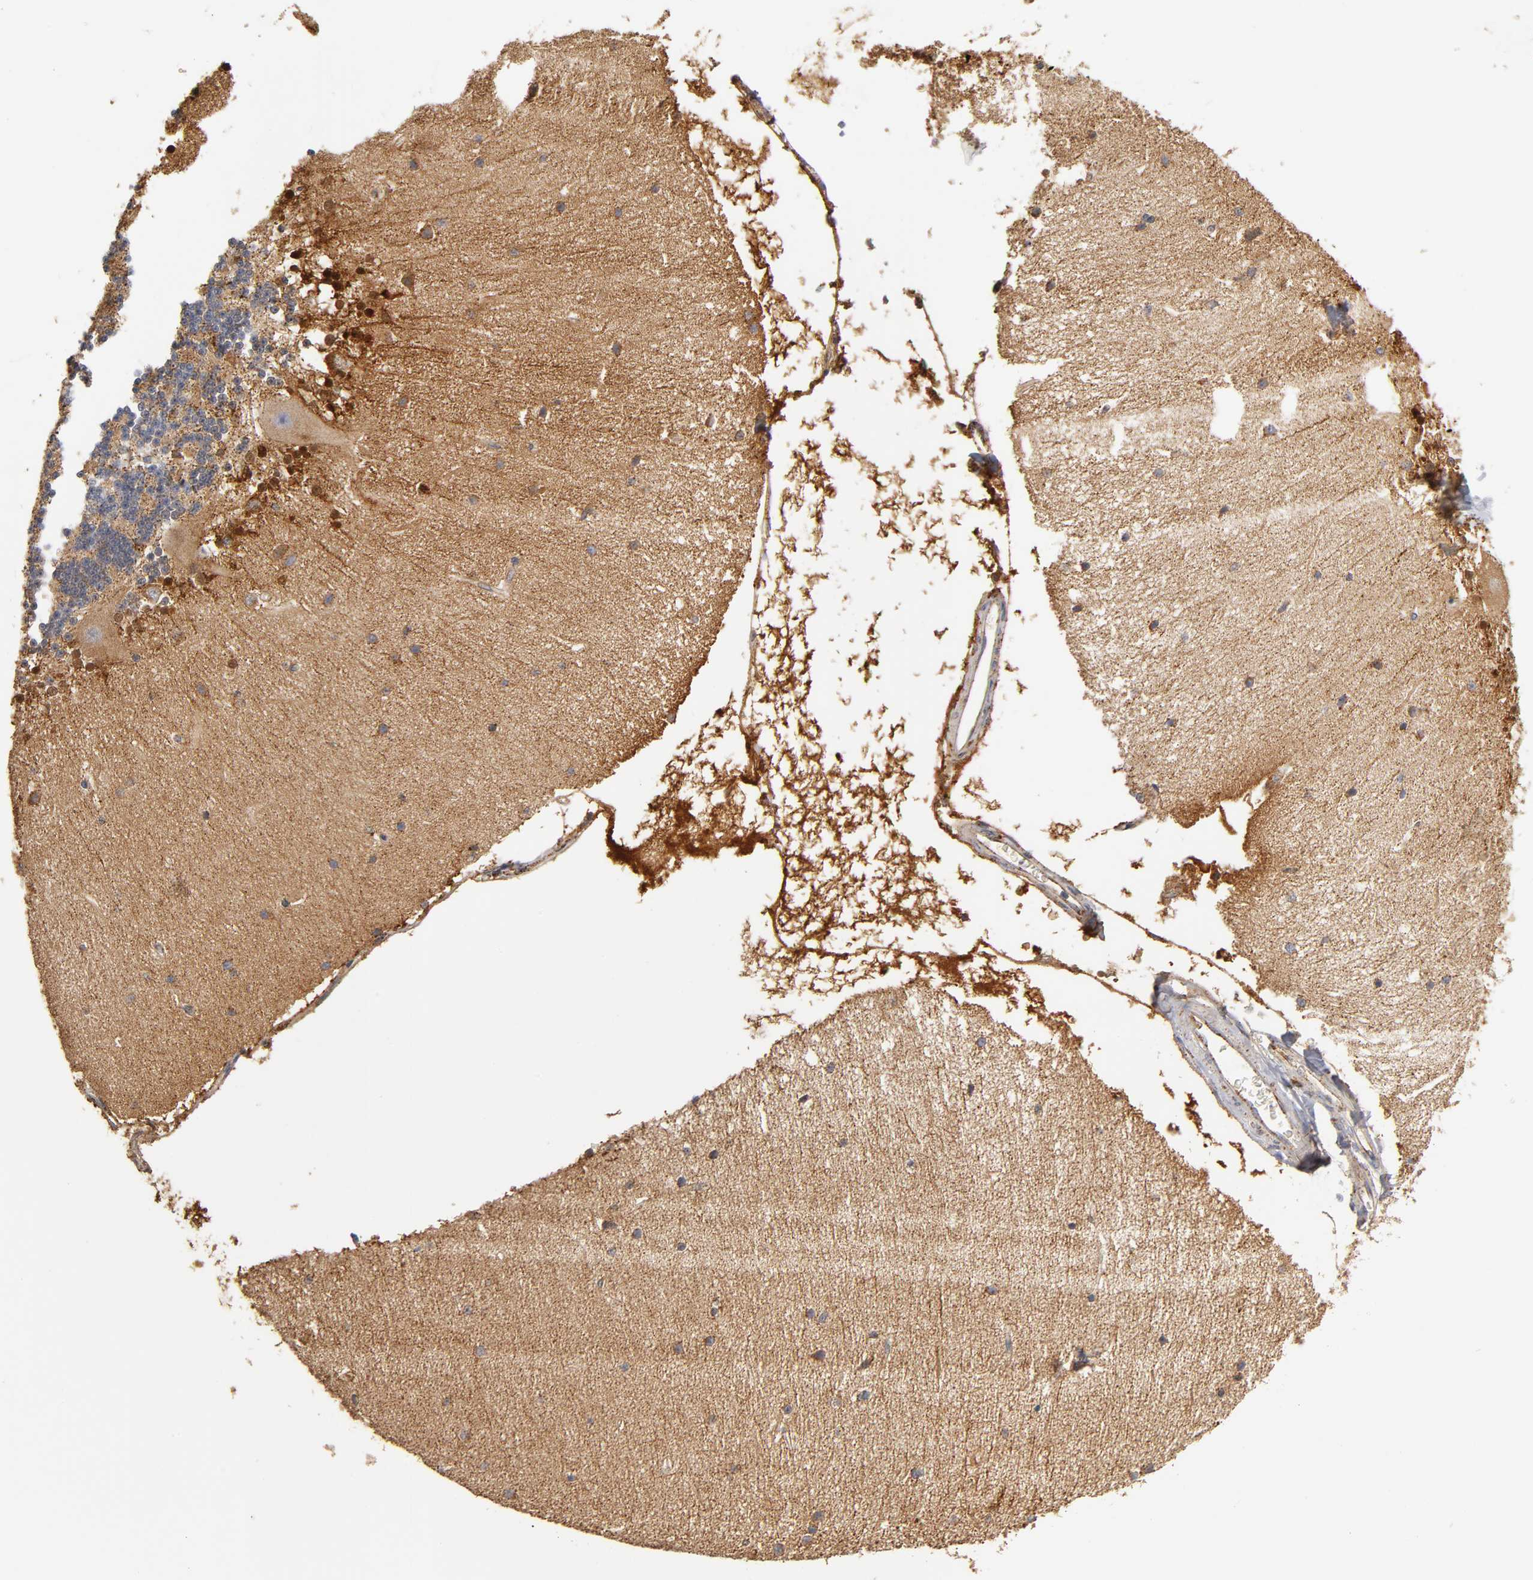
{"staining": {"intensity": "negative", "quantity": "none", "location": "none"}, "tissue": "cerebellum", "cell_type": "Cells in granular layer", "image_type": "normal", "snomed": [{"axis": "morphology", "description": "Normal tissue, NOS"}, {"axis": "topography", "description": "Cerebellum"}], "caption": "Cells in granular layer are negative for protein expression in unremarkable human cerebellum. (DAB (3,3'-diaminobenzidine) IHC, high magnification).", "gene": "ISG15", "patient": {"sex": "female", "age": 54}}